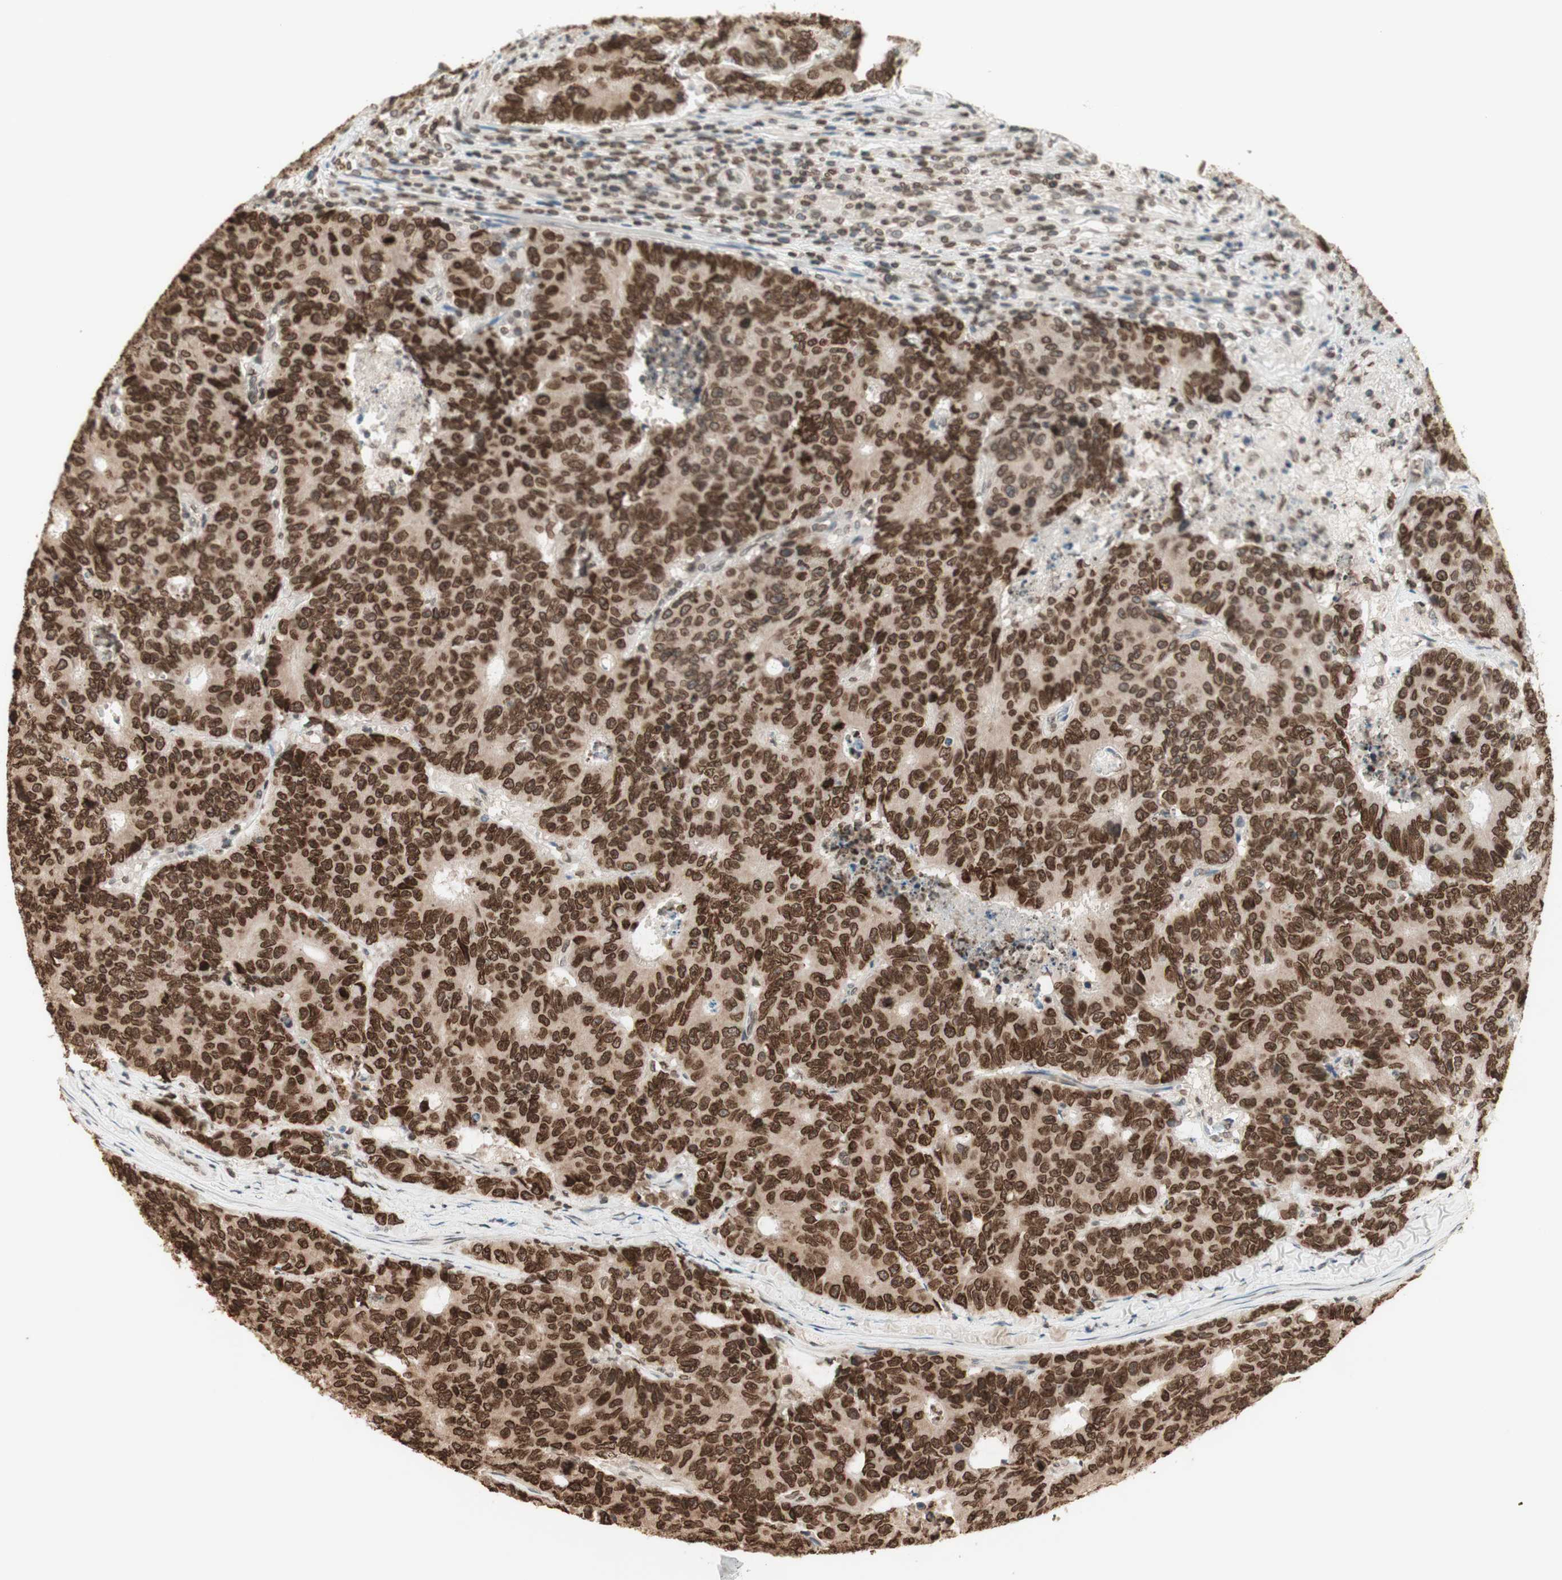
{"staining": {"intensity": "moderate", "quantity": ">75%", "location": "cytoplasmic/membranous,nuclear"}, "tissue": "colorectal cancer", "cell_type": "Tumor cells", "image_type": "cancer", "snomed": [{"axis": "morphology", "description": "Adenocarcinoma, NOS"}, {"axis": "topography", "description": "Colon"}], "caption": "Moderate cytoplasmic/membranous and nuclear protein expression is seen in approximately >75% of tumor cells in colorectal adenocarcinoma.", "gene": "TMPO", "patient": {"sex": "female", "age": 86}}